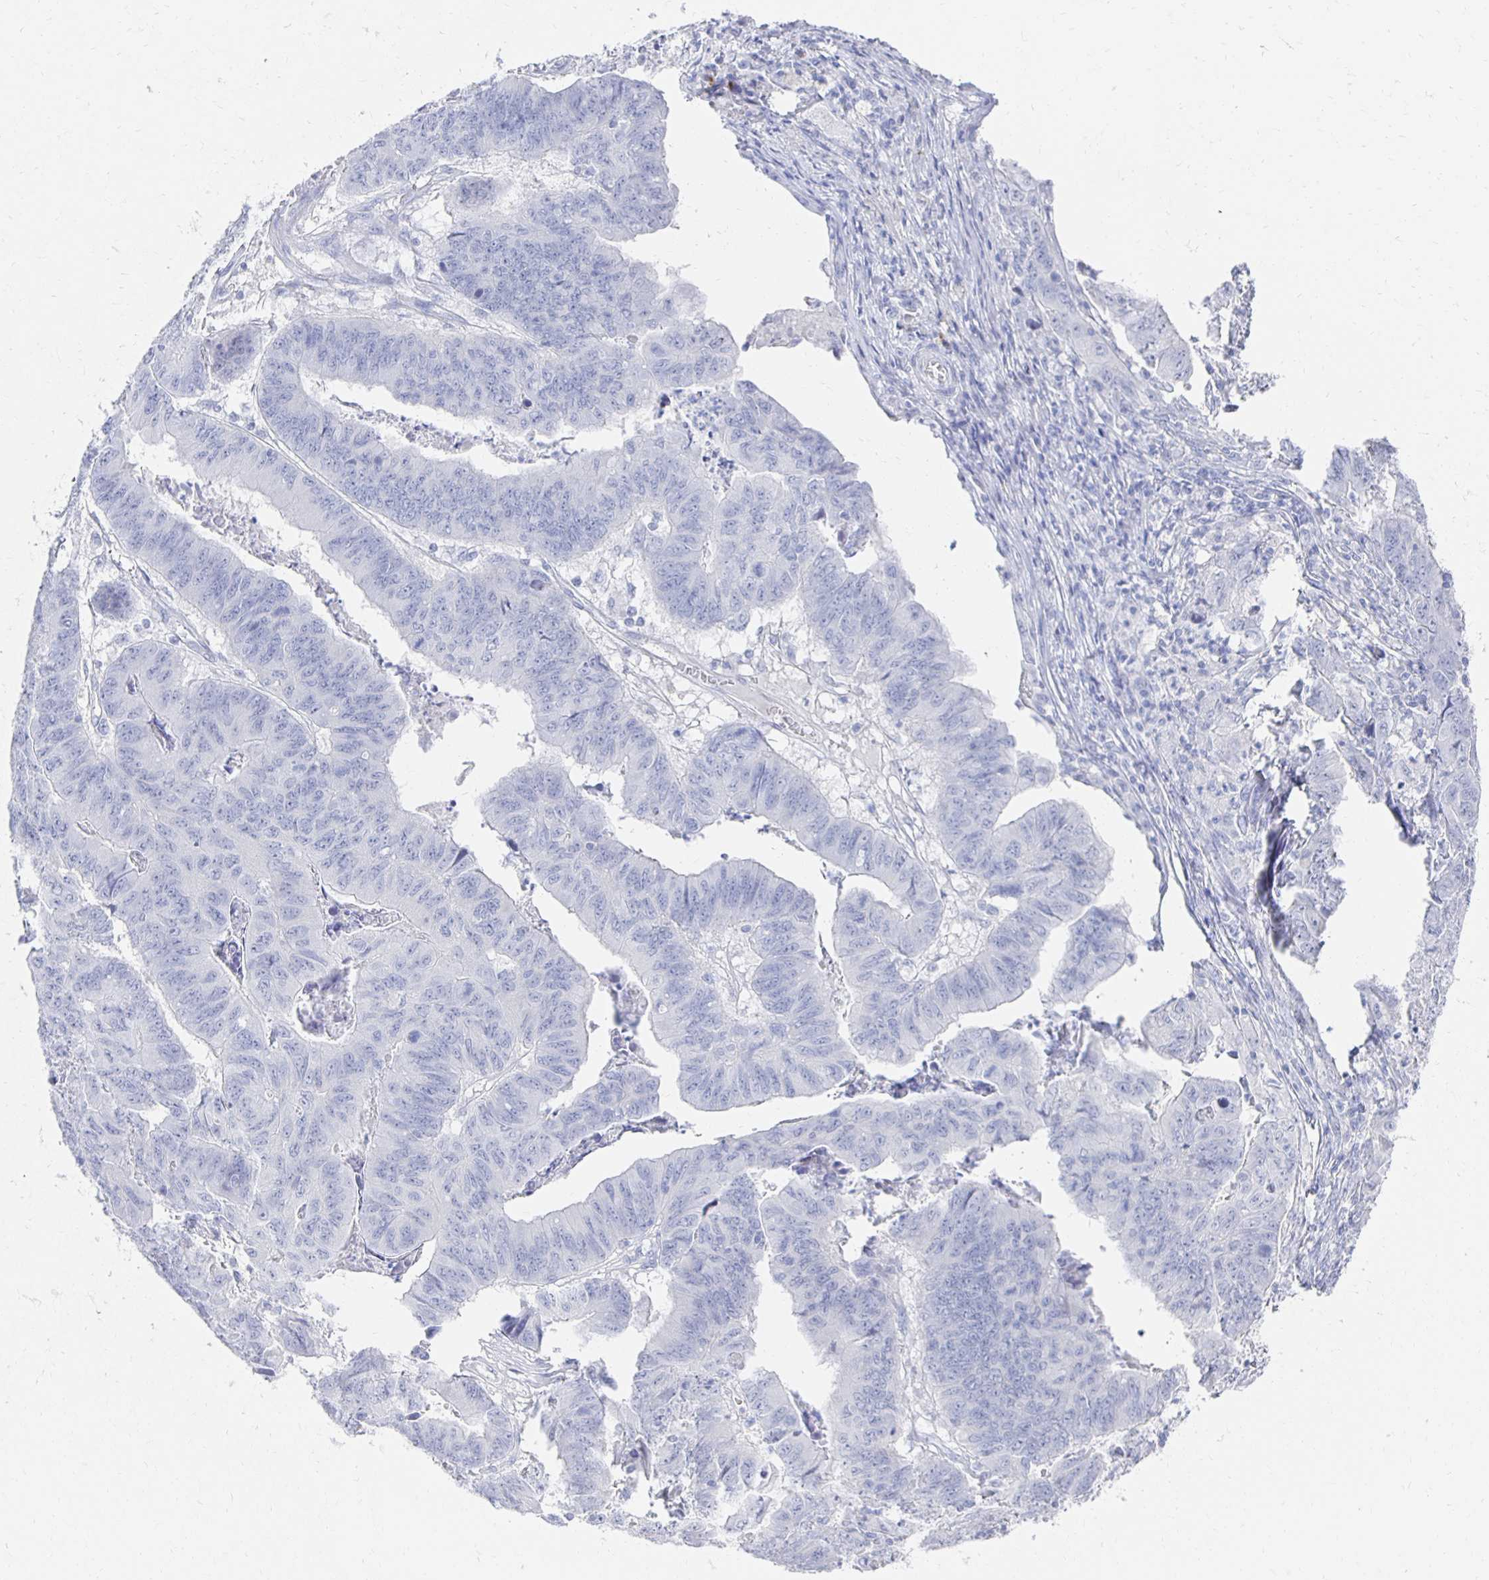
{"staining": {"intensity": "negative", "quantity": "none", "location": "none"}, "tissue": "stomach cancer", "cell_type": "Tumor cells", "image_type": "cancer", "snomed": [{"axis": "morphology", "description": "Adenocarcinoma, NOS"}, {"axis": "topography", "description": "Stomach, lower"}], "caption": "Immunohistochemistry (IHC) histopathology image of neoplastic tissue: human stomach cancer (adenocarcinoma) stained with DAB displays no significant protein staining in tumor cells.", "gene": "PRDM7", "patient": {"sex": "male", "age": 77}}